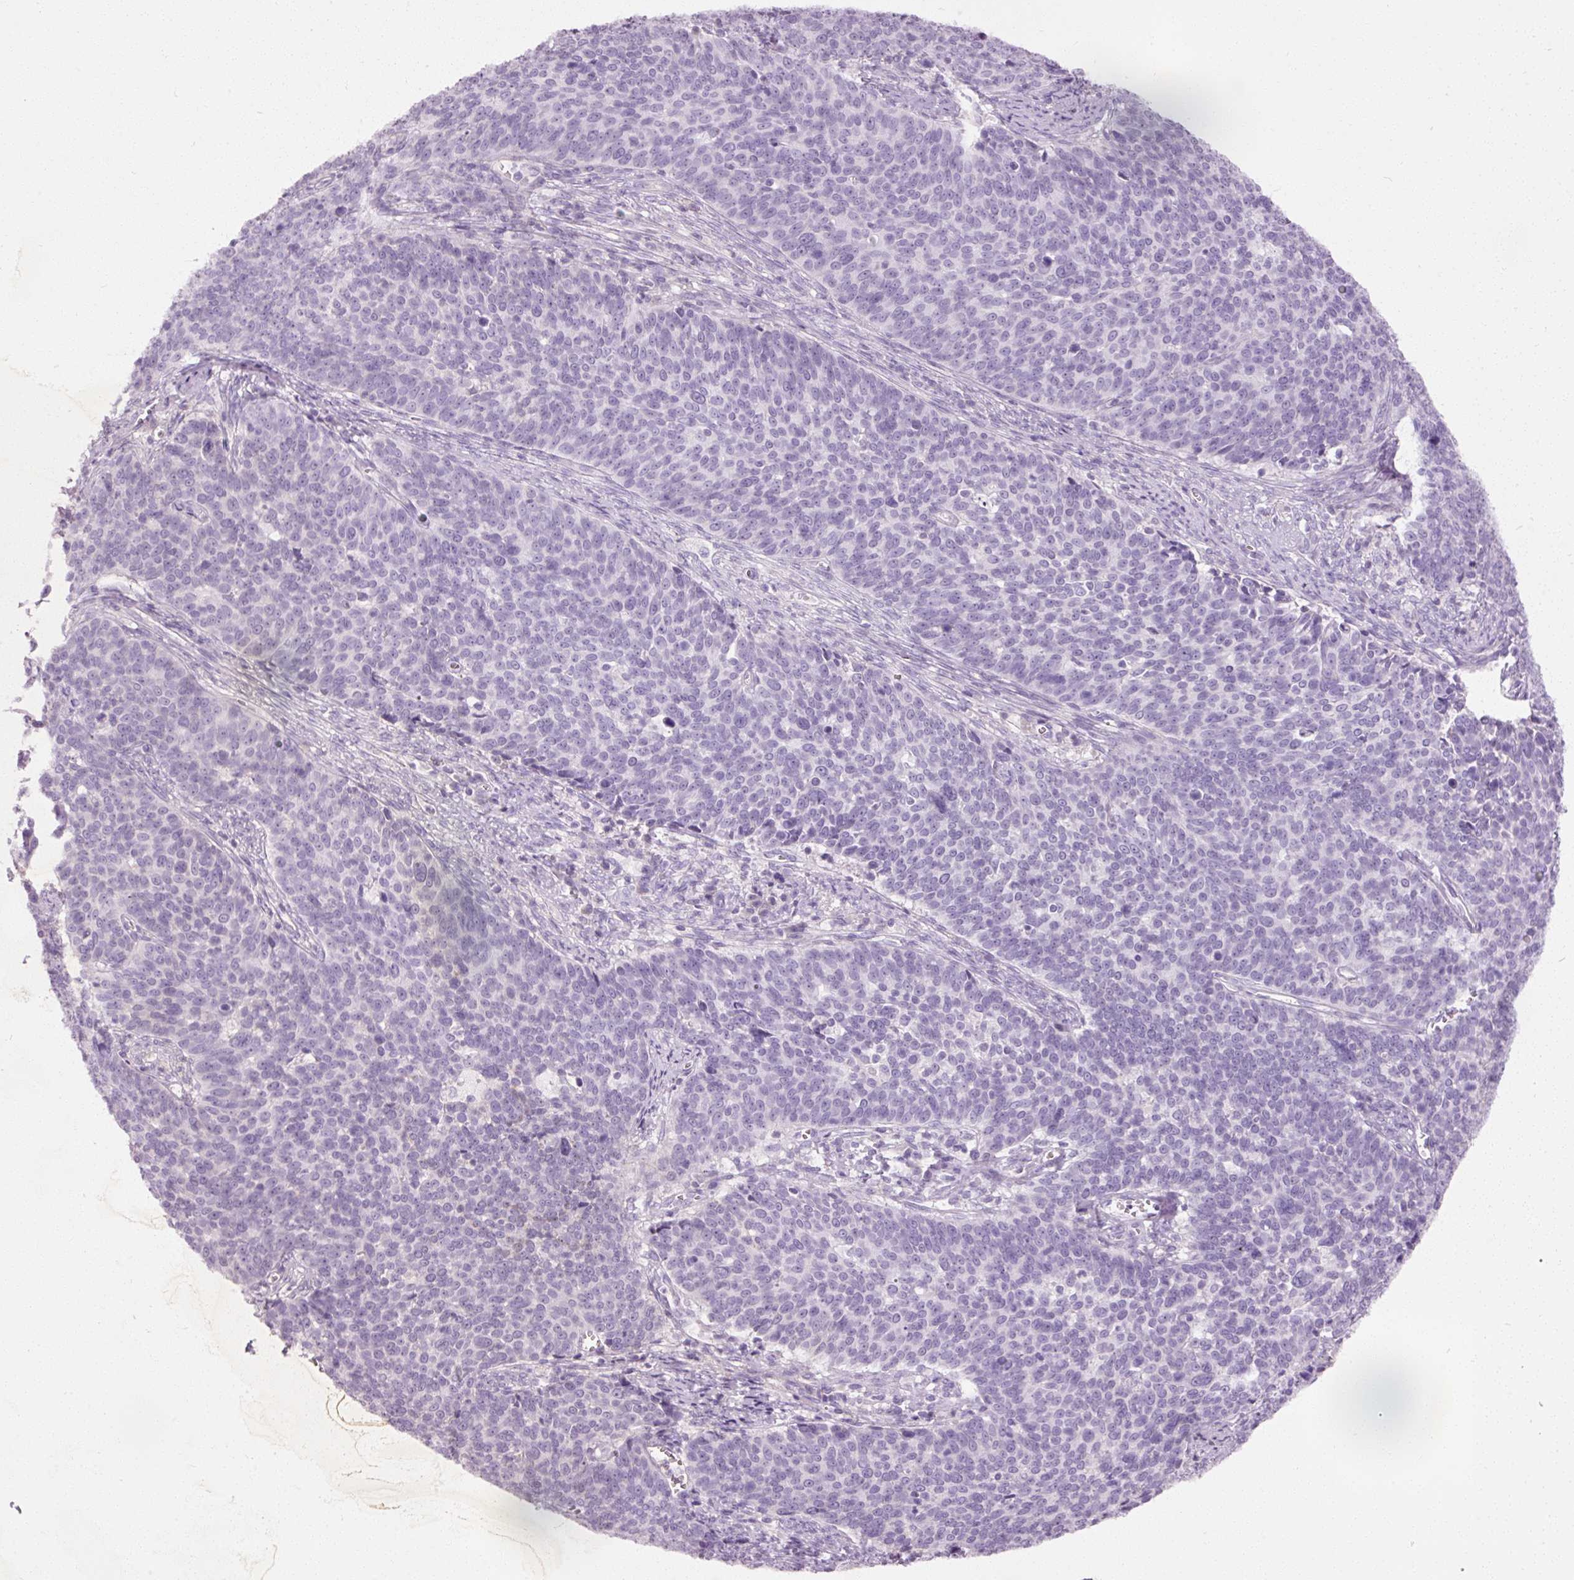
{"staining": {"intensity": "negative", "quantity": "none", "location": "none"}, "tissue": "cervical cancer", "cell_type": "Tumor cells", "image_type": "cancer", "snomed": [{"axis": "morphology", "description": "Squamous cell carcinoma, NOS"}, {"axis": "topography", "description": "Cervix"}], "caption": "Squamous cell carcinoma (cervical) stained for a protein using IHC shows no staining tumor cells.", "gene": "MUC5AC", "patient": {"sex": "female", "age": 39}}